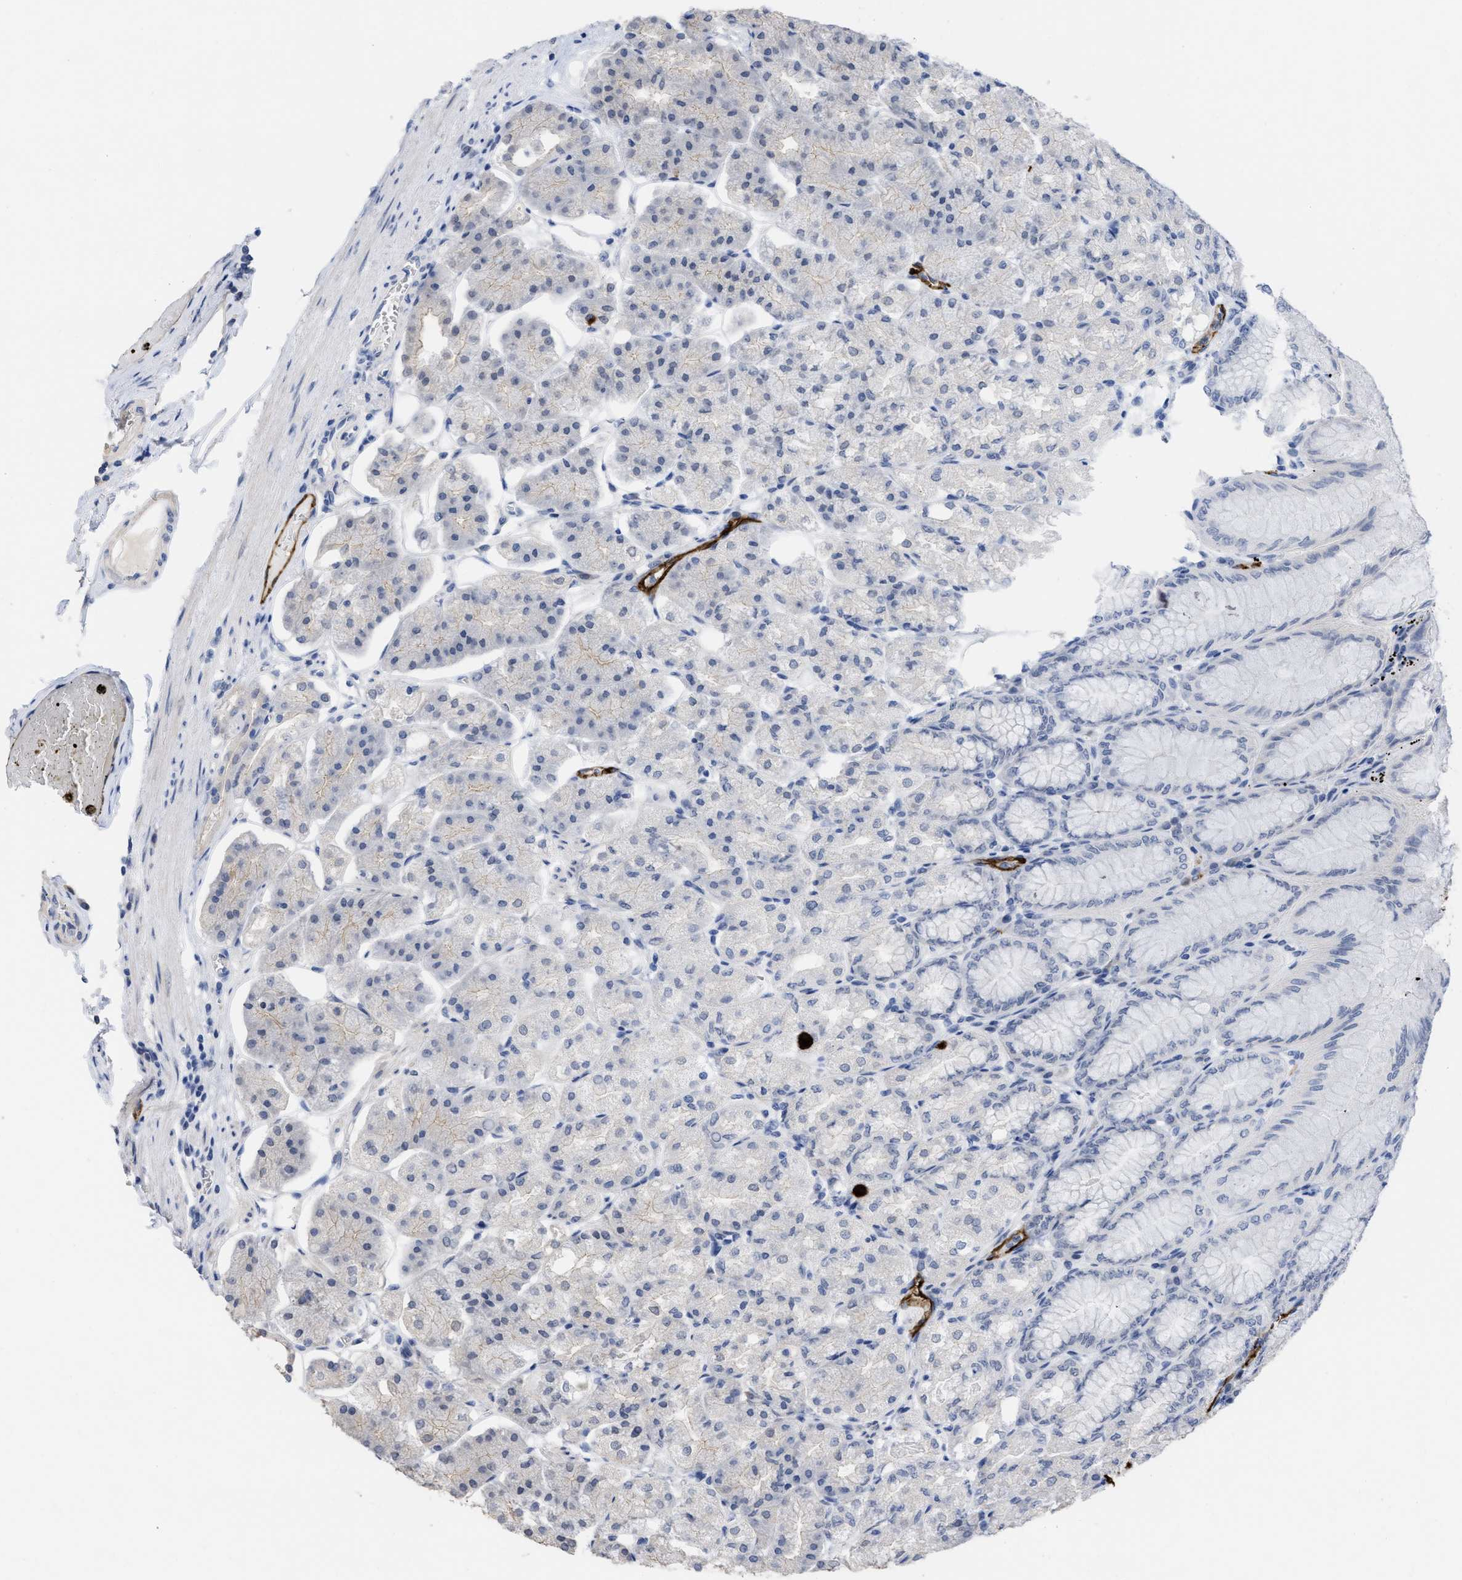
{"staining": {"intensity": "weak", "quantity": "<25%", "location": "cytoplasmic/membranous,nuclear"}, "tissue": "stomach", "cell_type": "Glandular cells", "image_type": "normal", "snomed": [{"axis": "morphology", "description": "Normal tissue, NOS"}, {"axis": "topography", "description": "Stomach, lower"}], "caption": "This is an immunohistochemistry (IHC) image of unremarkable human stomach. There is no staining in glandular cells.", "gene": "ACKR1", "patient": {"sex": "male", "age": 71}}